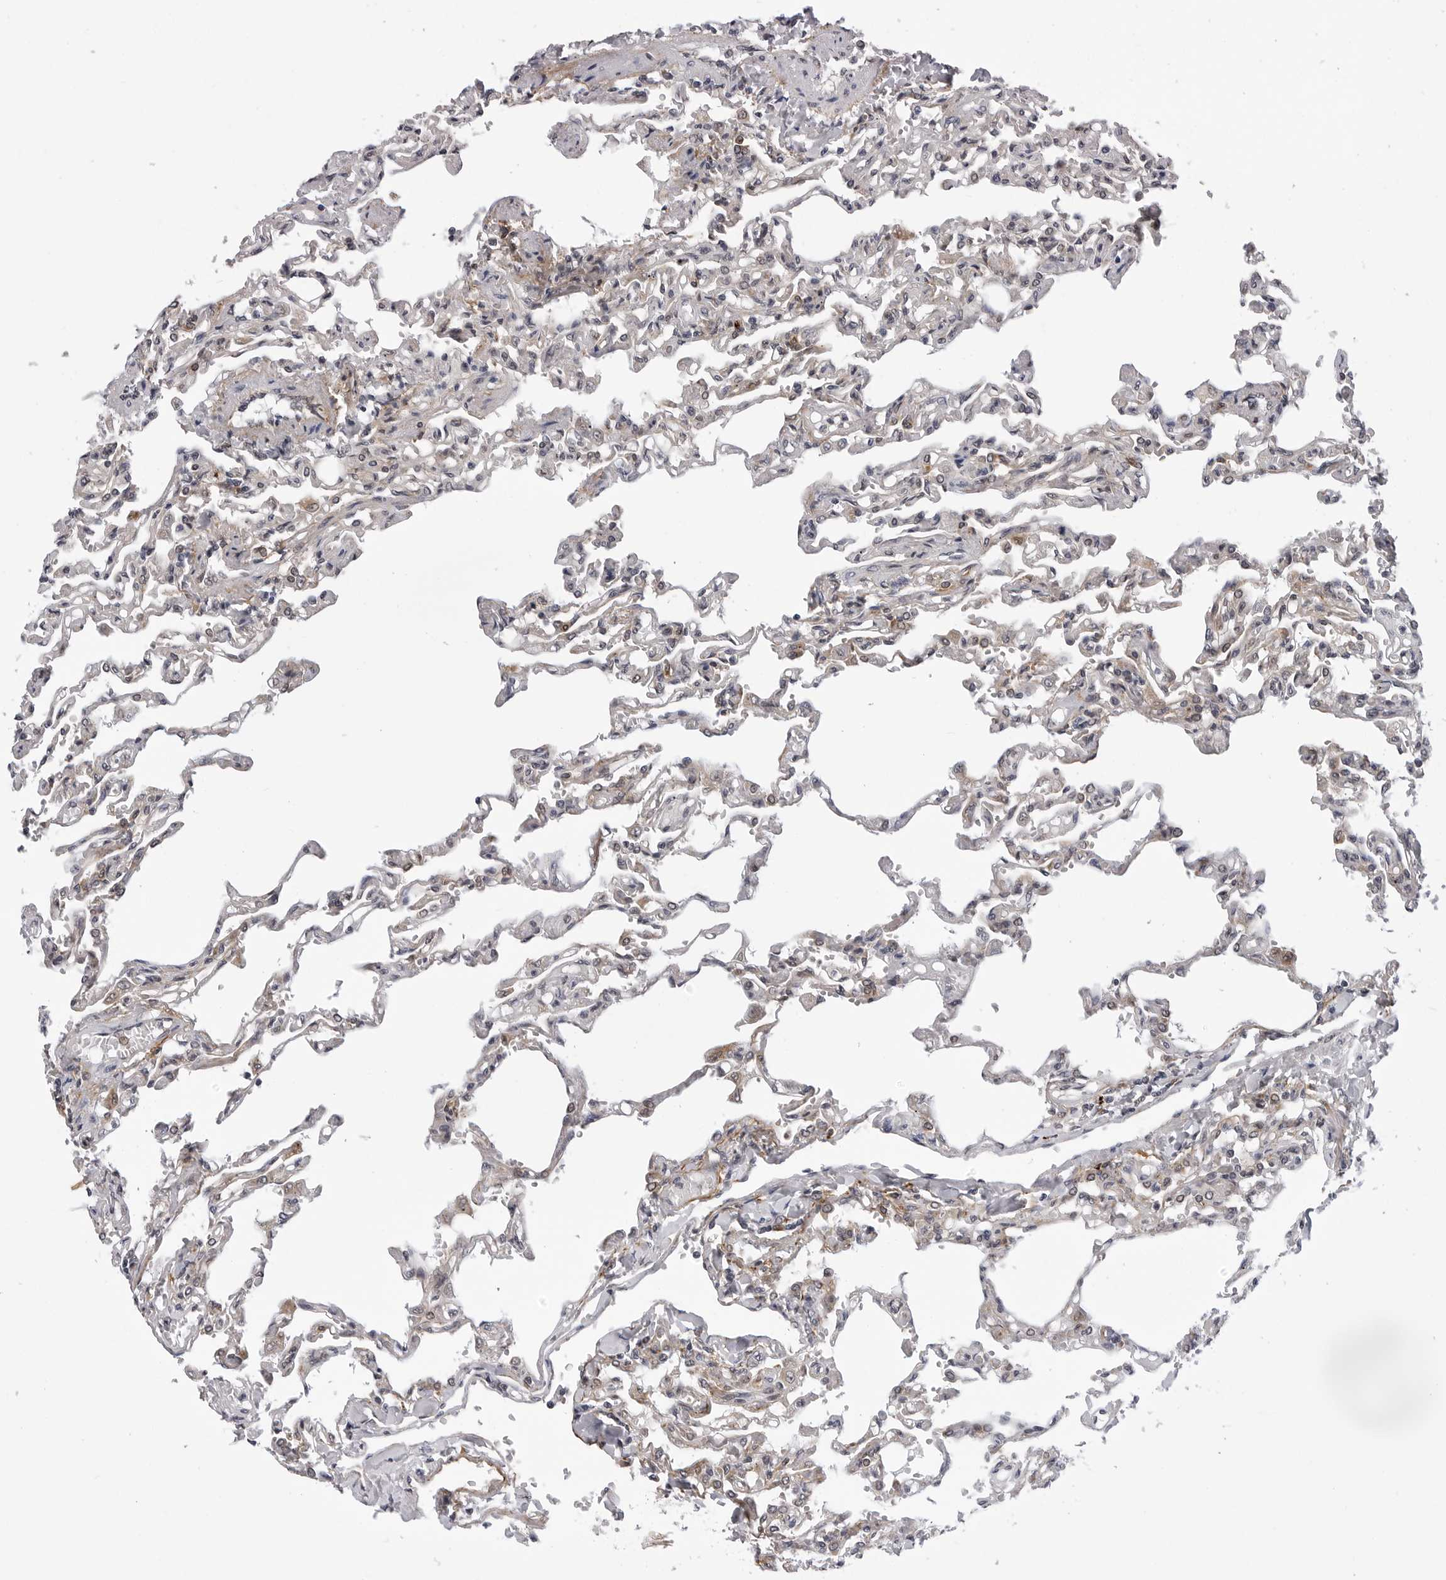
{"staining": {"intensity": "weak", "quantity": "25%-75%", "location": "cytoplasmic/membranous"}, "tissue": "lung", "cell_type": "Alveolar cells", "image_type": "normal", "snomed": [{"axis": "morphology", "description": "Normal tissue, NOS"}, {"axis": "topography", "description": "Lung"}], "caption": "Immunohistochemical staining of unremarkable human lung reveals low levels of weak cytoplasmic/membranous expression in about 25%-75% of alveolar cells. The protein is shown in brown color, while the nuclei are stained blue.", "gene": "KIAA1614", "patient": {"sex": "male", "age": 21}}